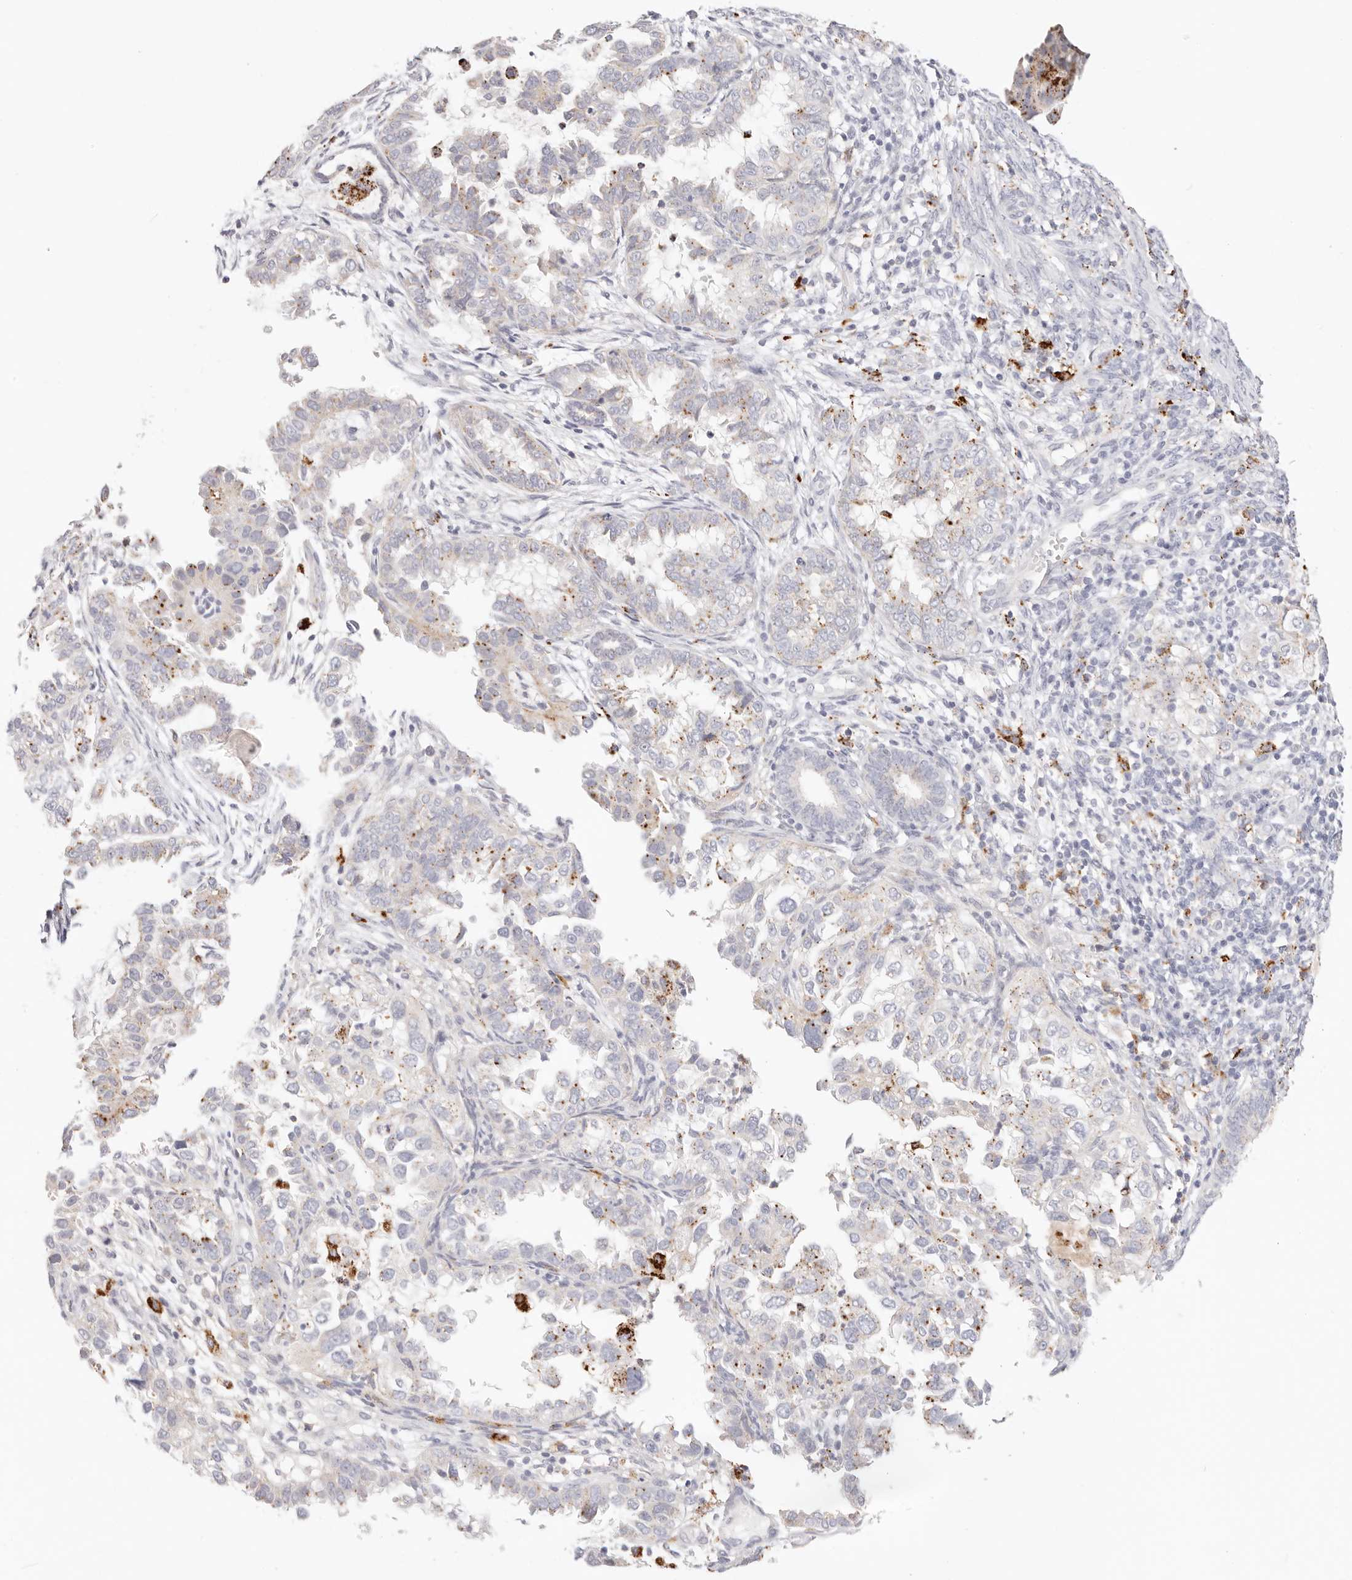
{"staining": {"intensity": "moderate", "quantity": "<25%", "location": "cytoplasmic/membranous"}, "tissue": "endometrial cancer", "cell_type": "Tumor cells", "image_type": "cancer", "snomed": [{"axis": "morphology", "description": "Adenocarcinoma, NOS"}, {"axis": "topography", "description": "Endometrium"}], "caption": "Approximately <25% of tumor cells in human endometrial adenocarcinoma exhibit moderate cytoplasmic/membranous protein expression as visualized by brown immunohistochemical staining.", "gene": "STKLD1", "patient": {"sex": "female", "age": 85}}